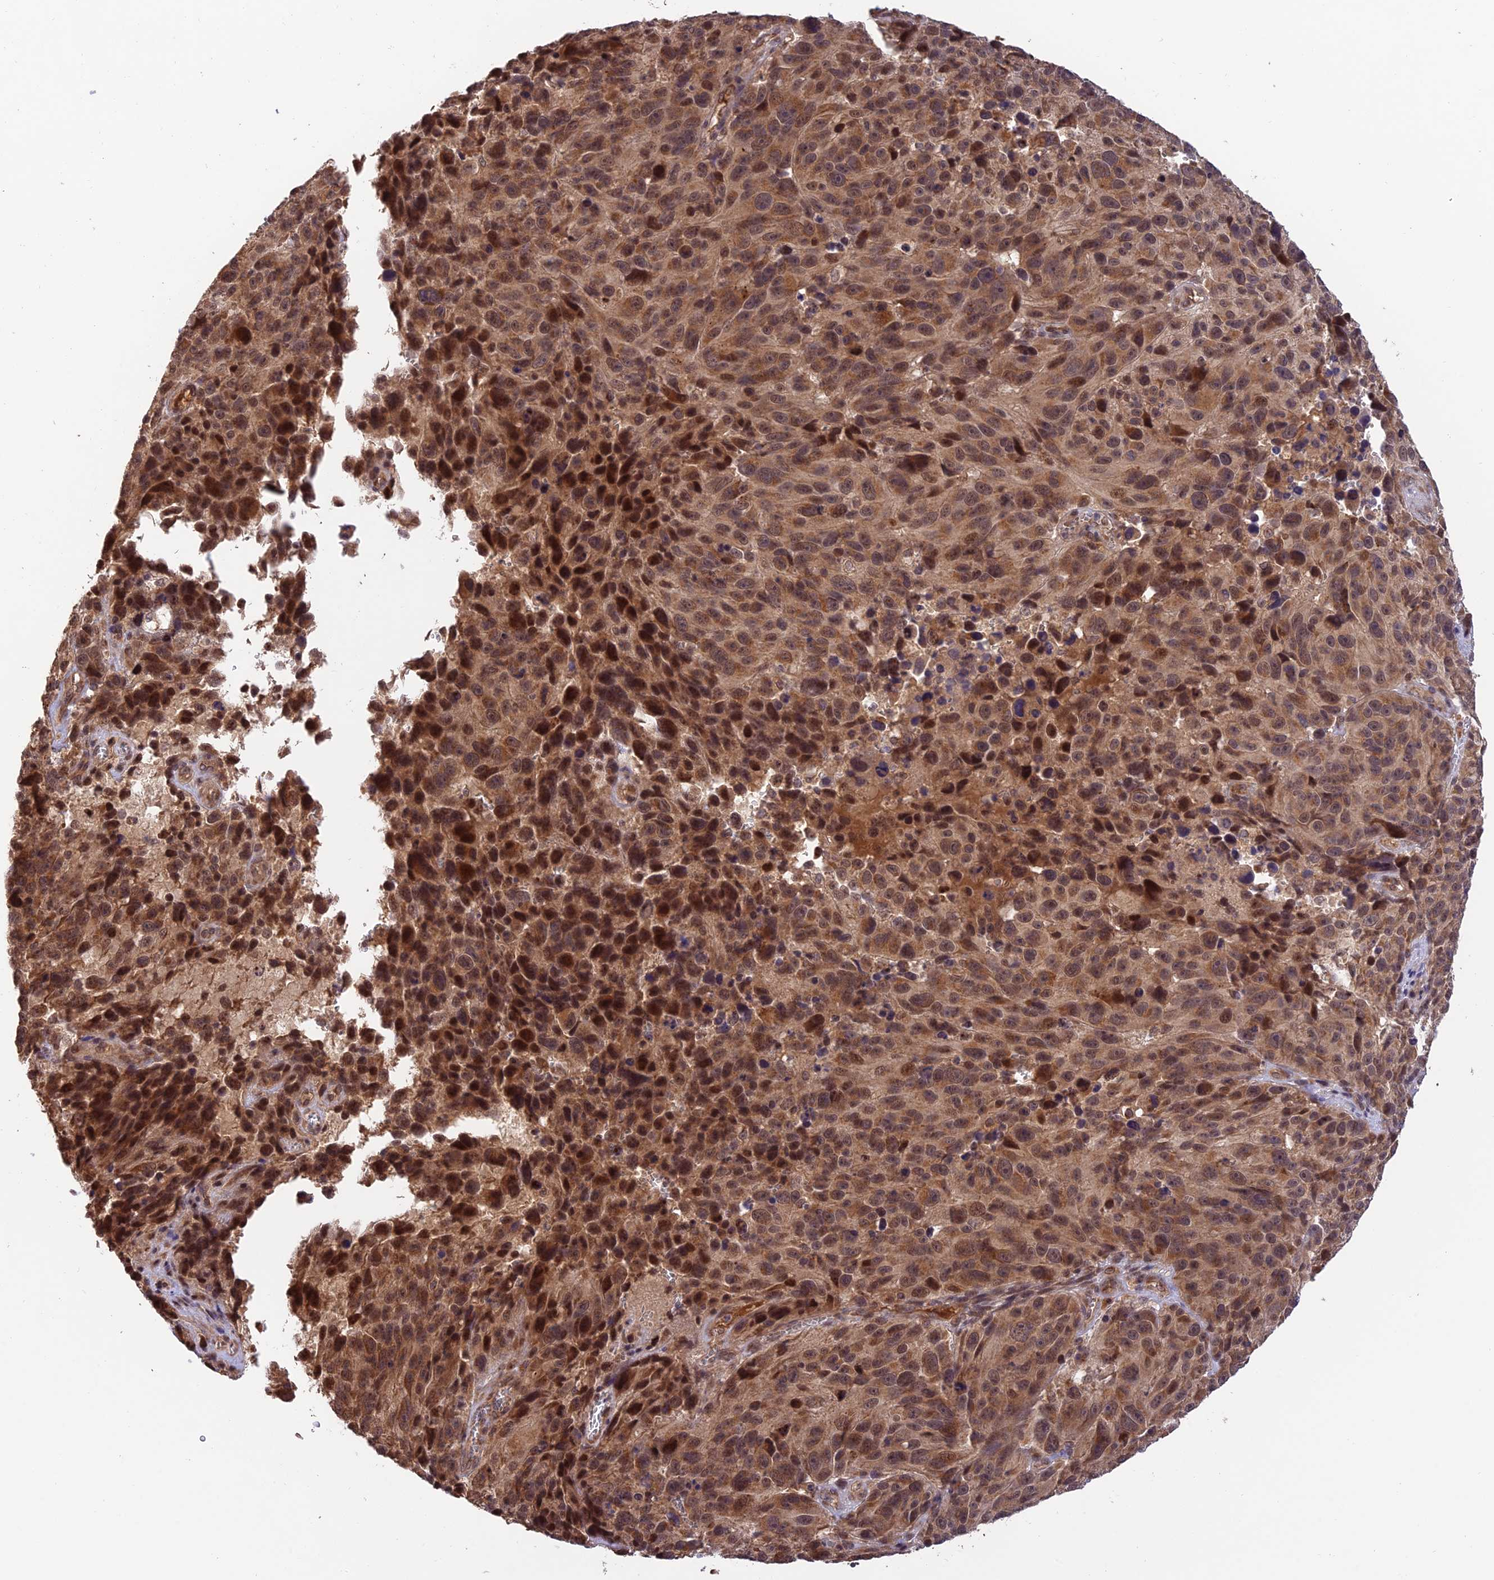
{"staining": {"intensity": "strong", "quantity": "25%-75%", "location": "cytoplasmic/membranous,nuclear"}, "tissue": "melanoma", "cell_type": "Tumor cells", "image_type": "cancer", "snomed": [{"axis": "morphology", "description": "Malignant melanoma, NOS"}, {"axis": "topography", "description": "Skin"}], "caption": "Protein expression analysis of melanoma shows strong cytoplasmic/membranous and nuclear expression in approximately 25%-75% of tumor cells. The protein is stained brown, and the nuclei are stained in blue (DAB IHC with brightfield microscopy, high magnification).", "gene": "MNS1", "patient": {"sex": "male", "age": 84}}